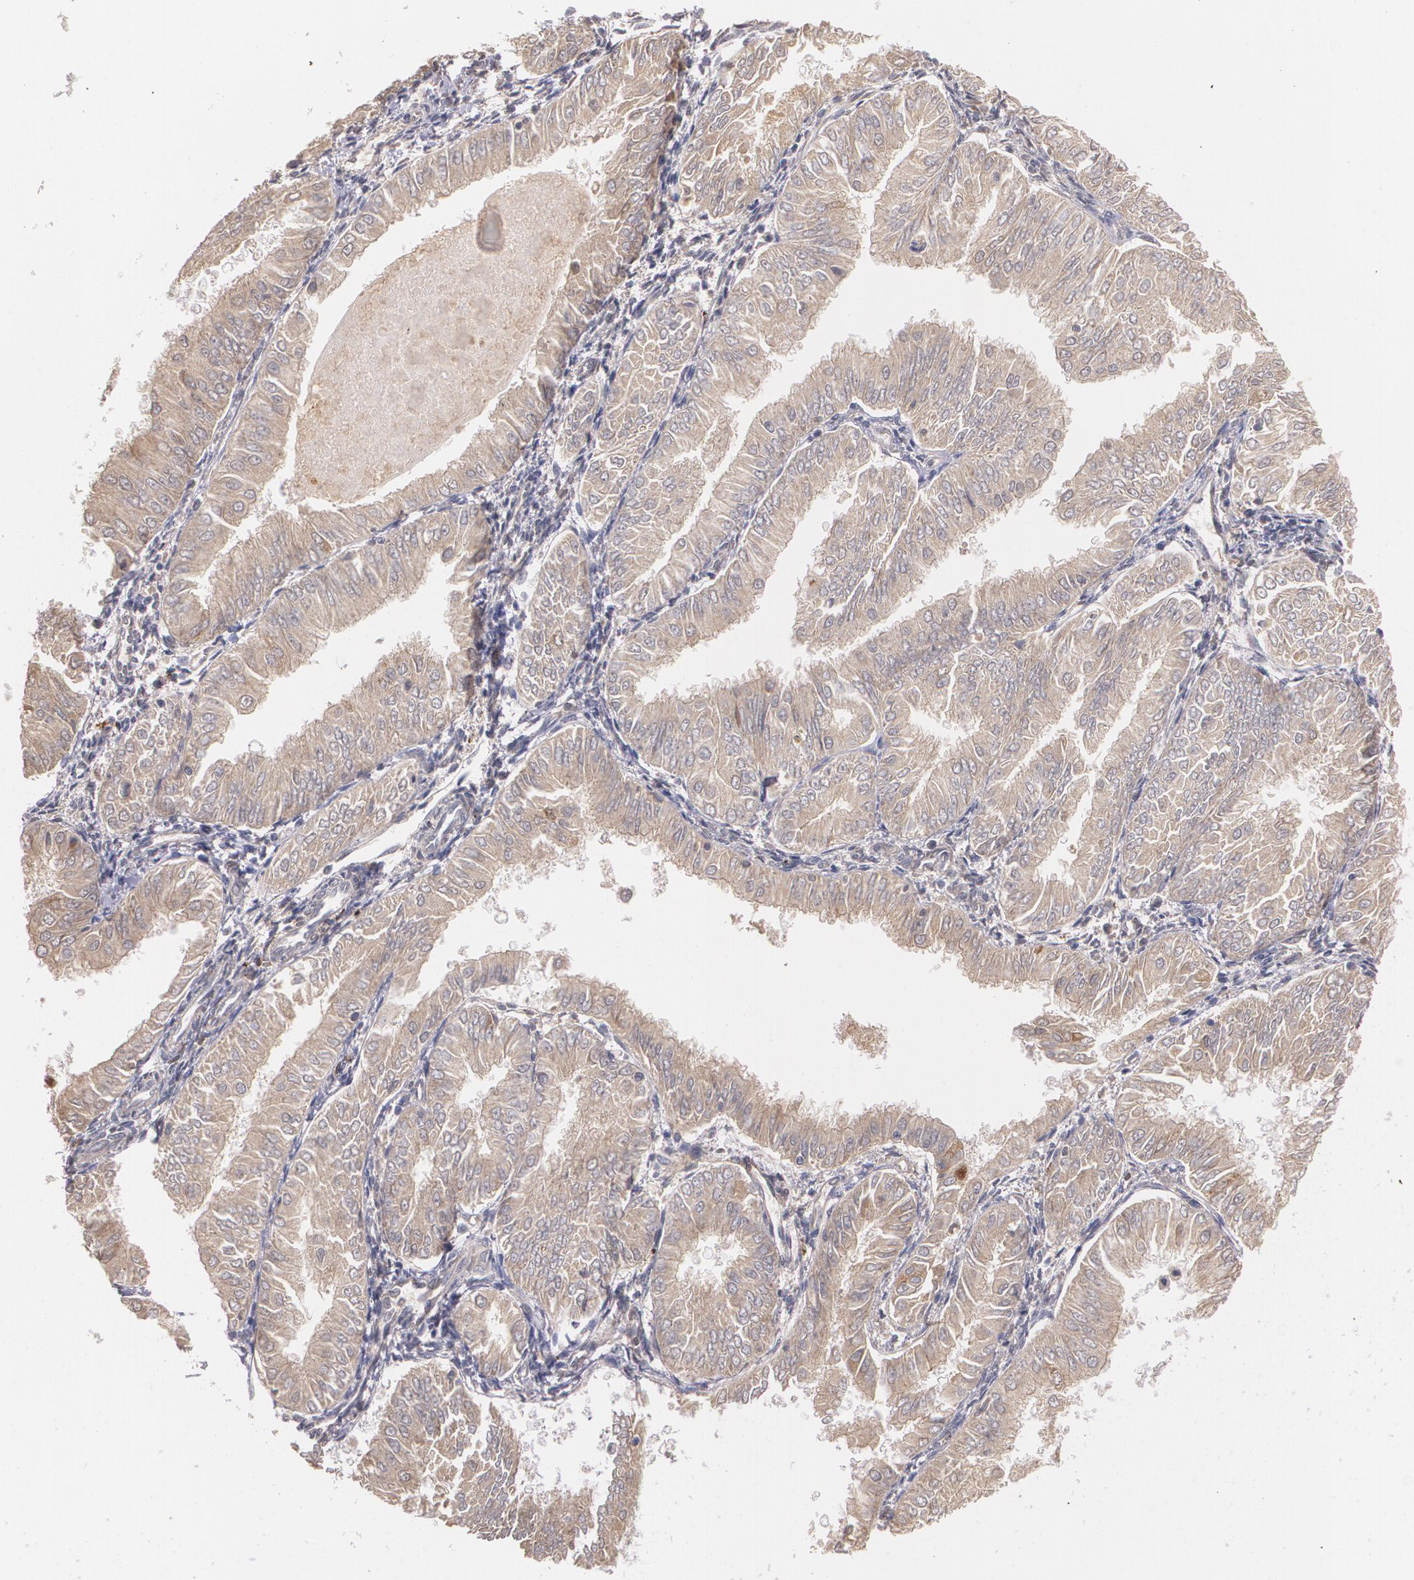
{"staining": {"intensity": "weak", "quantity": ">75%", "location": "cytoplasmic/membranous"}, "tissue": "endometrial cancer", "cell_type": "Tumor cells", "image_type": "cancer", "snomed": [{"axis": "morphology", "description": "Adenocarcinoma, NOS"}, {"axis": "topography", "description": "Endometrium"}], "caption": "This image exhibits endometrial cancer (adenocarcinoma) stained with immunohistochemistry (IHC) to label a protein in brown. The cytoplasmic/membranous of tumor cells show weak positivity for the protein. Nuclei are counter-stained blue.", "gene": "IFNGR2", "patient": {"sex": "female", "age": 53}}